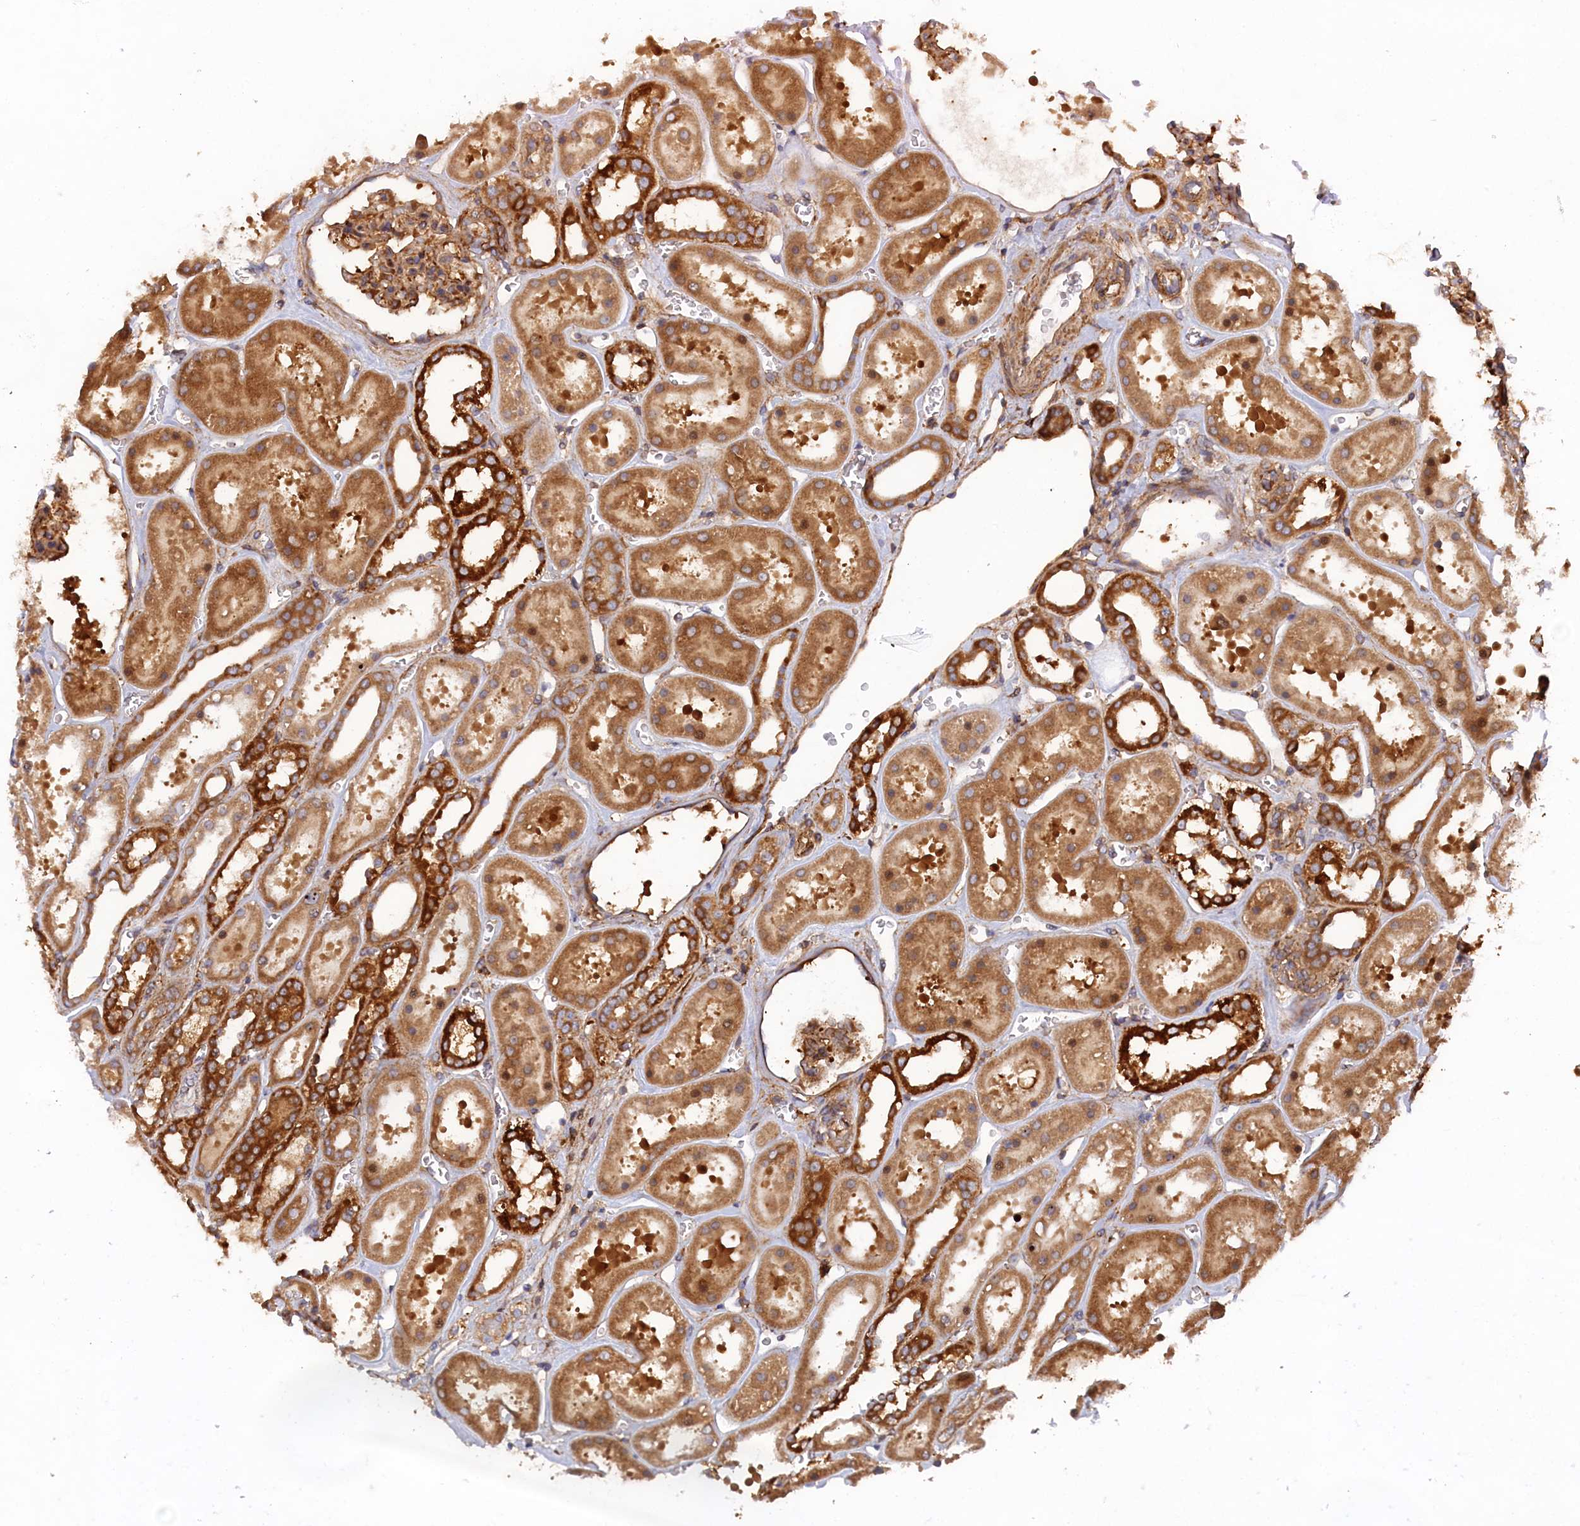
{"staining": {"intensity": "moderate", "quantity": ">75%", "location": "cytoplasmic/membranous"}, "tissue": "kidney", "cell_type": "Cells in glomeruli", "image_type": "normal", "snomed": [{"axis": "morphology", "description": "Normal tissue, NOS"}, {"axis": "topography", "description": "Kidney"}], "caption": "IHC image of unremarkable kidney: human kidney stained using IHC demonstrates medium levels of moderate protein expression localized specifically in the cytoplasmic/membranous of cells in glomeruli, appearing as a cytoplasmic/membranous brown color.", "gene": "TMEM196", "patient": {"sex": "female", "age": 41}}